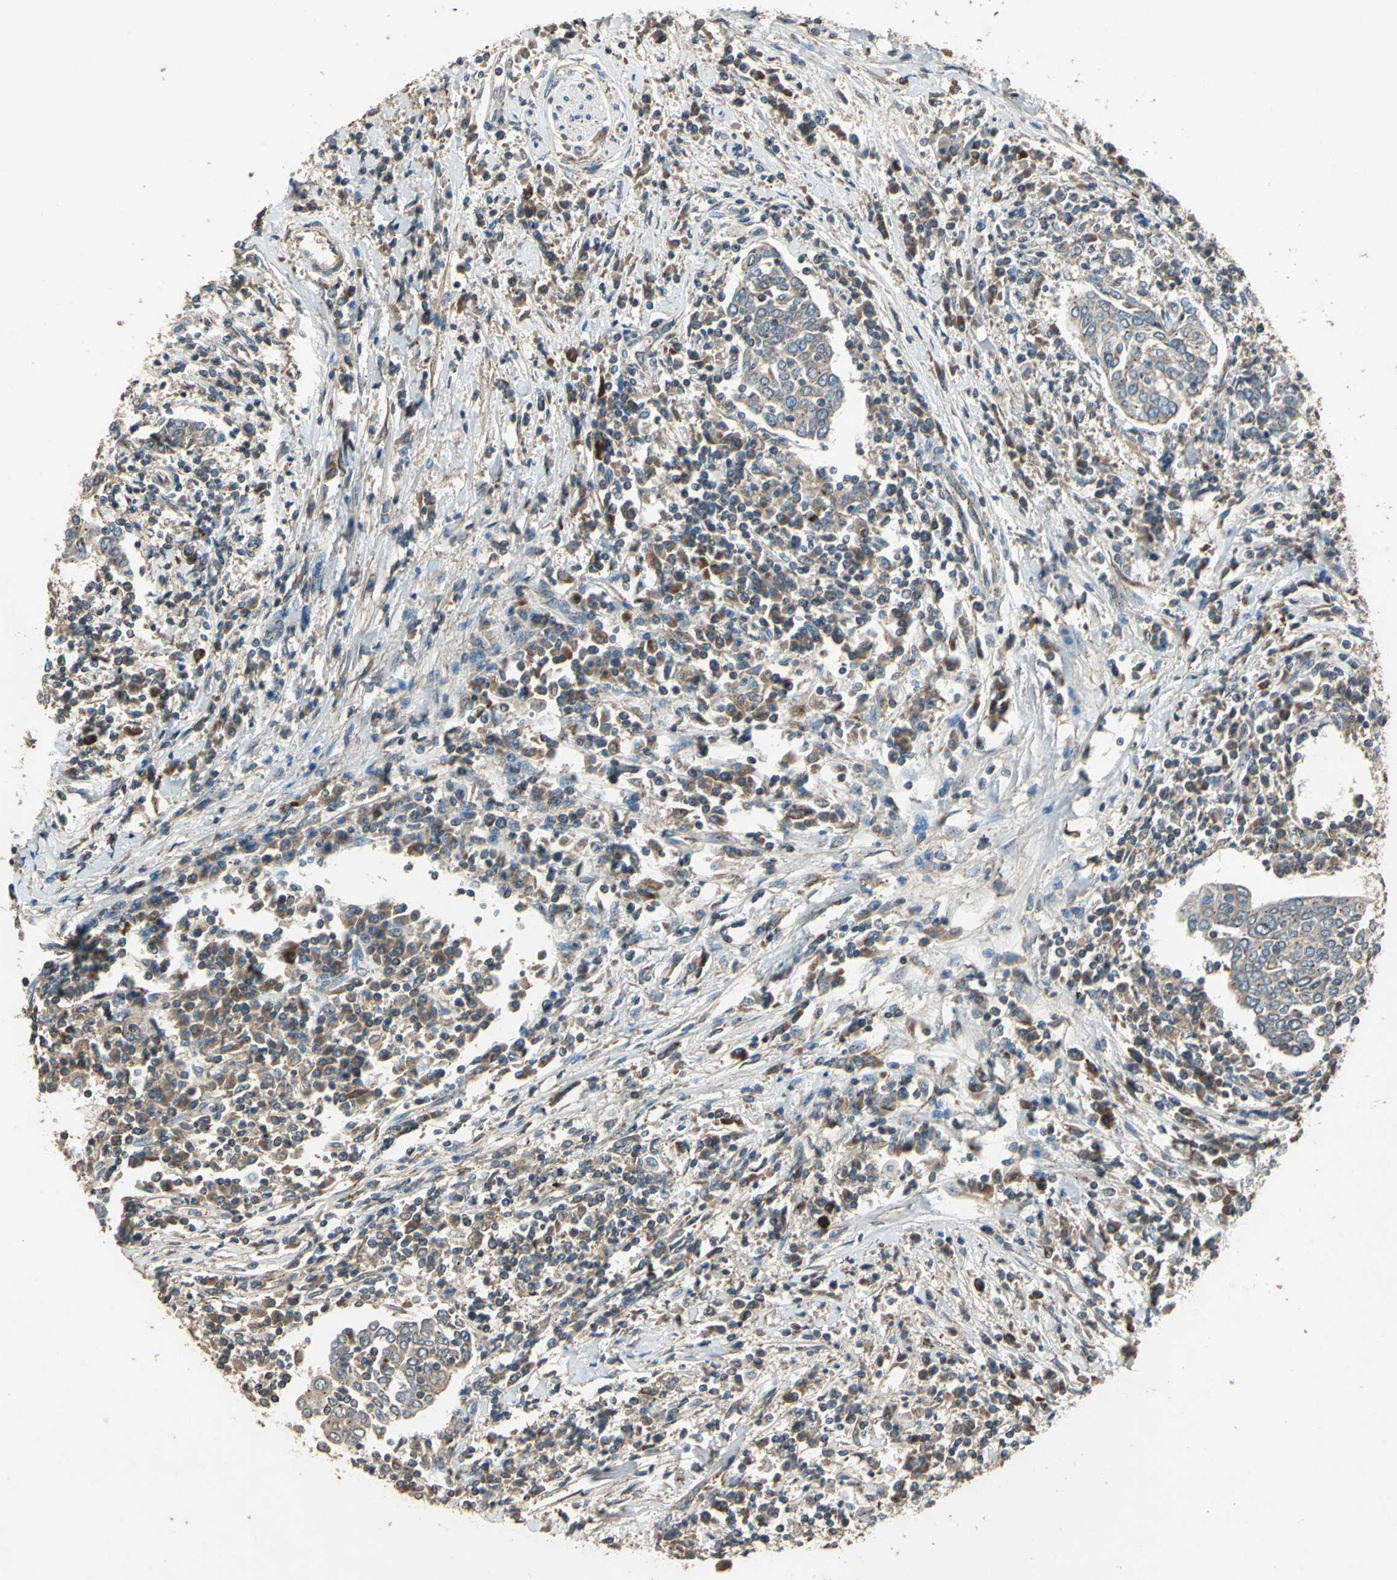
{"staining": {"intensity": "weak", "quantity": "25%-75%", "location": "cytoplasmic/membranous"}, "tissue": "cervical cancer", "cell_type": "Tumor cells", "image_type": "cancer", "snomed": [{"axis": "morphology", "description": "Squamous cell carcinoma, NOS"}, {"axis": "topography", "description": "Cervix"}], "caption": "This is an image of IHC staining of cervical squamous cell carcinoma, which shows weak positivity in the cytoplasmic/membranous of tumor cells.", "gene": "POLRMT", "patient": {"sex": "female", "age": 40}}